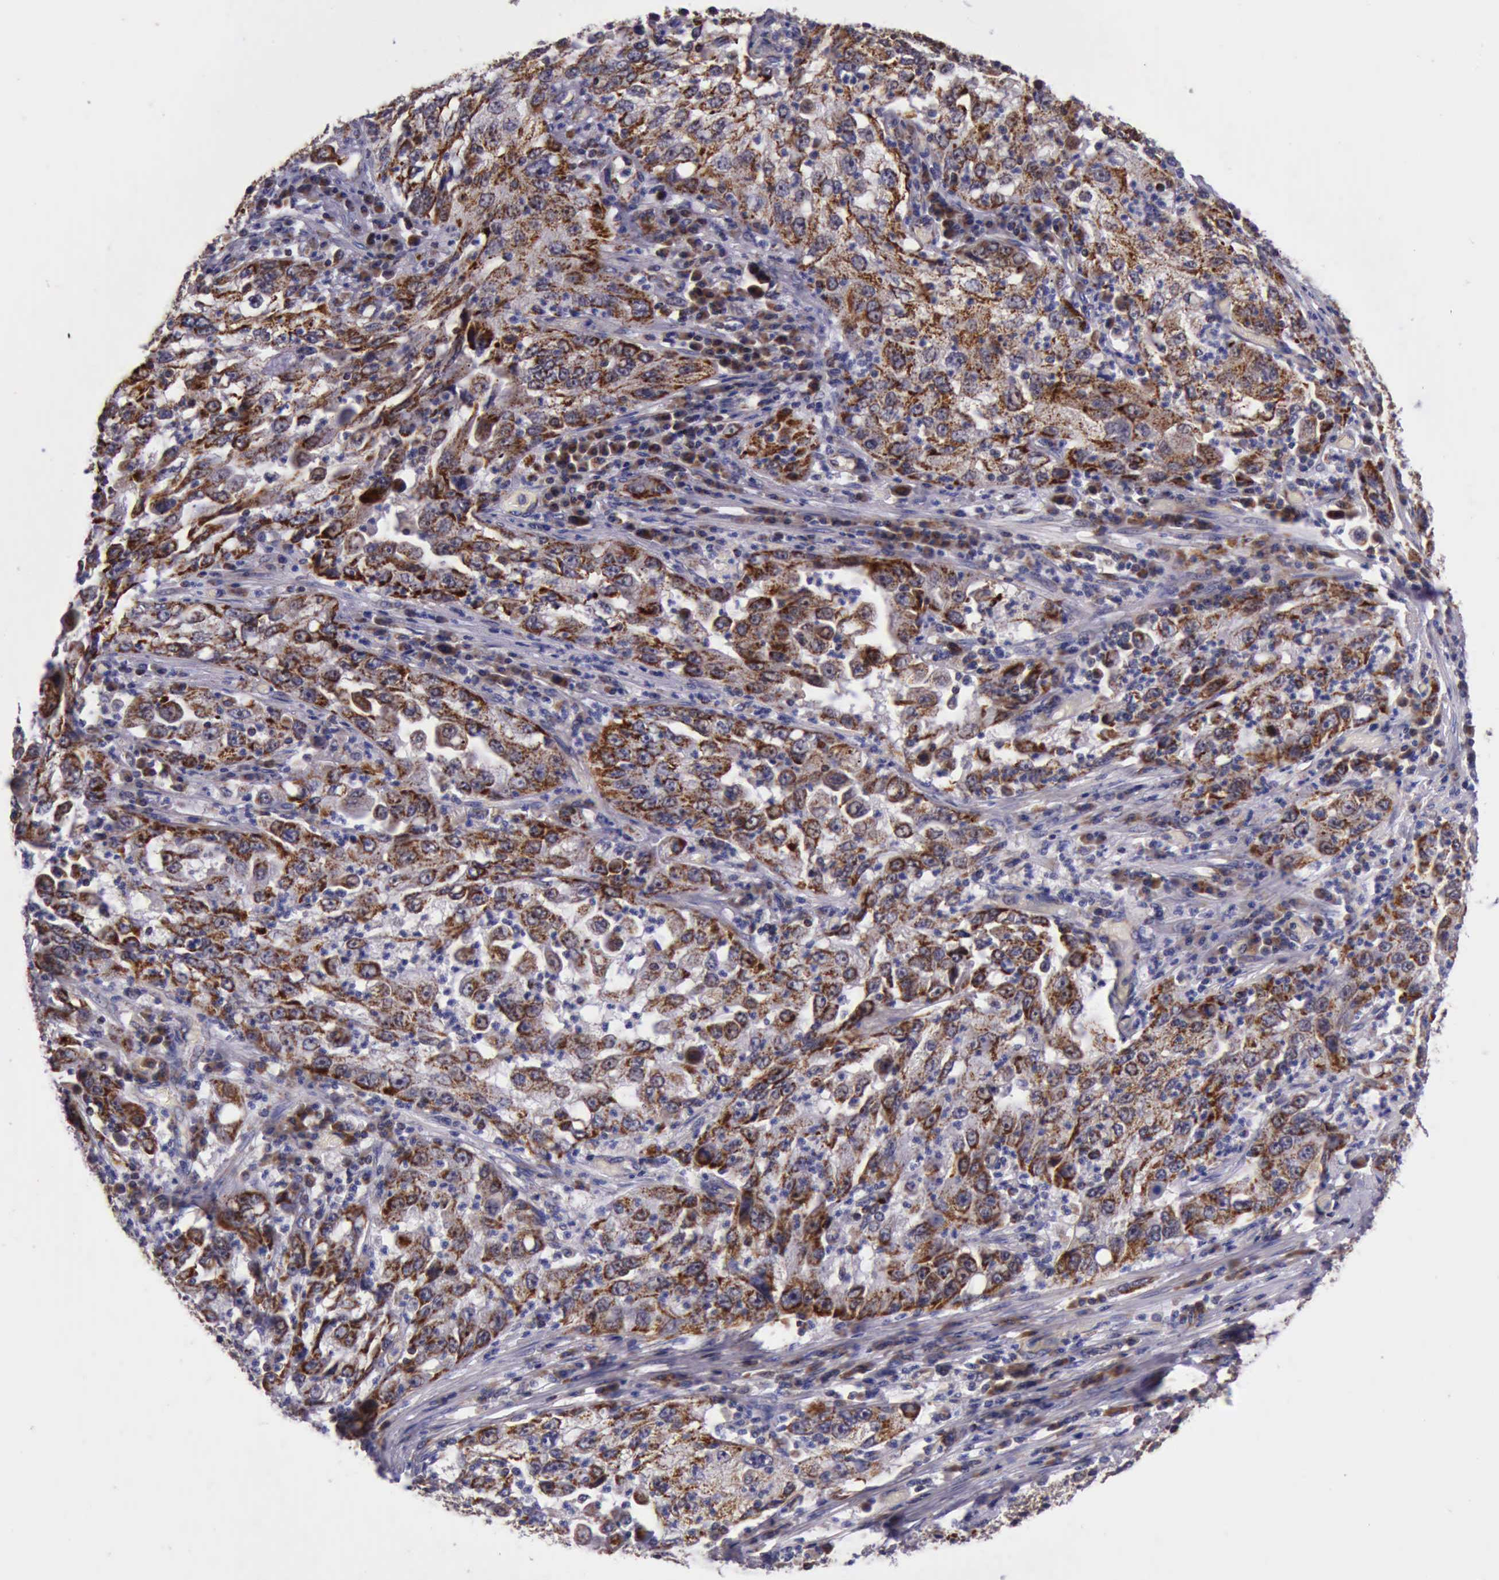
{"staining": {"intensity": "moderate", "quantity": ">75%", "location": "cytoplasmic/membranous"}, "tissue": "cervical cancer", "cell_type": "Tumor cells", "image_type": "cancer", "snomed": [{"axis": "morphology", "description": "Squamous cell carcinoma, NOS"}, {"axis": "topography", "description": "Cervix"}], "caption": "Cervical cancer was stained to show a protein in brown. There is medium levels of moderate cytoplasmic/membranous staining in approximately >75% of tumor cells.", "gene": "TXN2", "patient": {"sex": "female", "age": 36}}